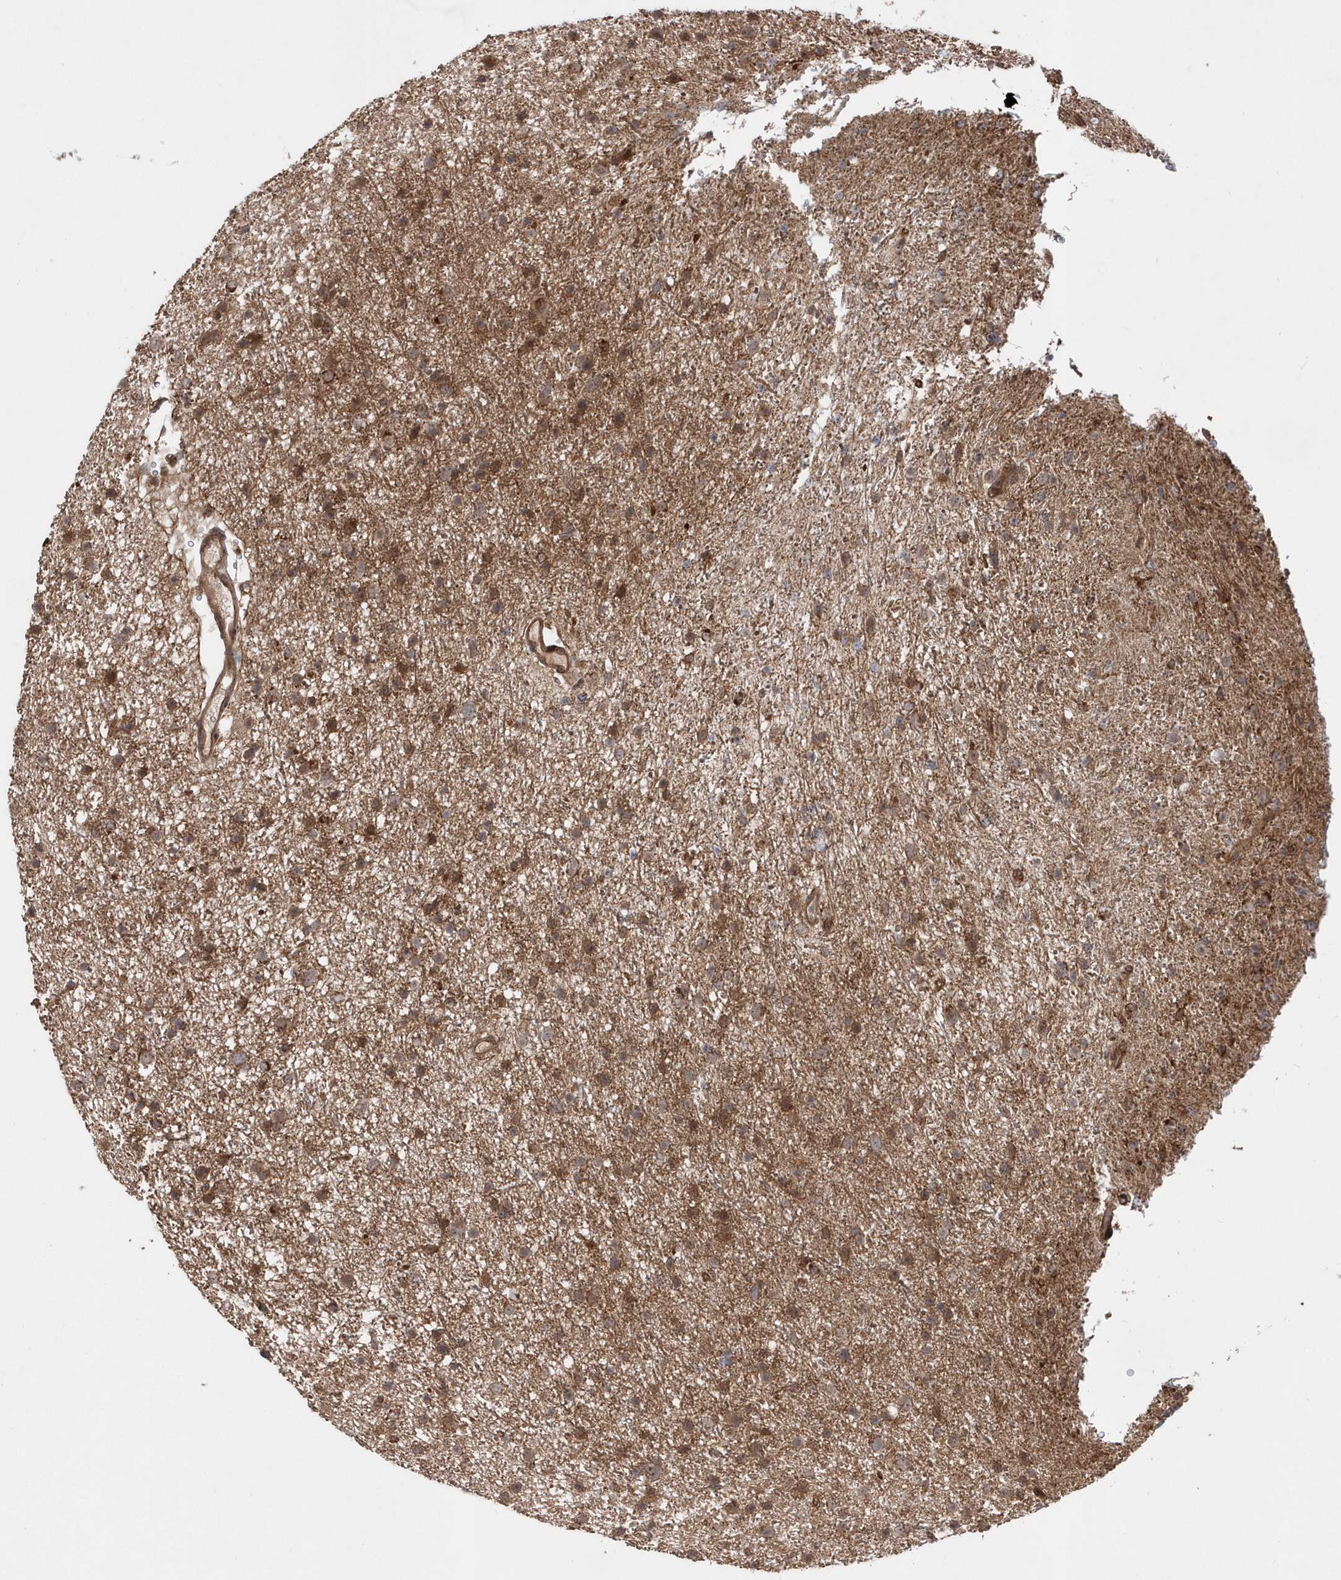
{"staining": {"intensity": "moderate", "quantity": ">75%", "location": "cytoplasmic/membranous,nuclear"}, "tissue": "glioma", "cell_type": "Tumor cells", "image_type": "cancer", "snomed": [{"axis": "morphology", "description": "Glioma, malignant, Low grade"}, {"axis": "topography", "description": "Cerebral cortex"}], "caption": "Immunohistochemistry (IHC) of human glioma shows medium levels of moderate cytoplasmic/membranous and nuclear positivity in about >75% of tumor cells.", "gene": "DALRD3", "patient": {"sex": "female", "age": 39}}